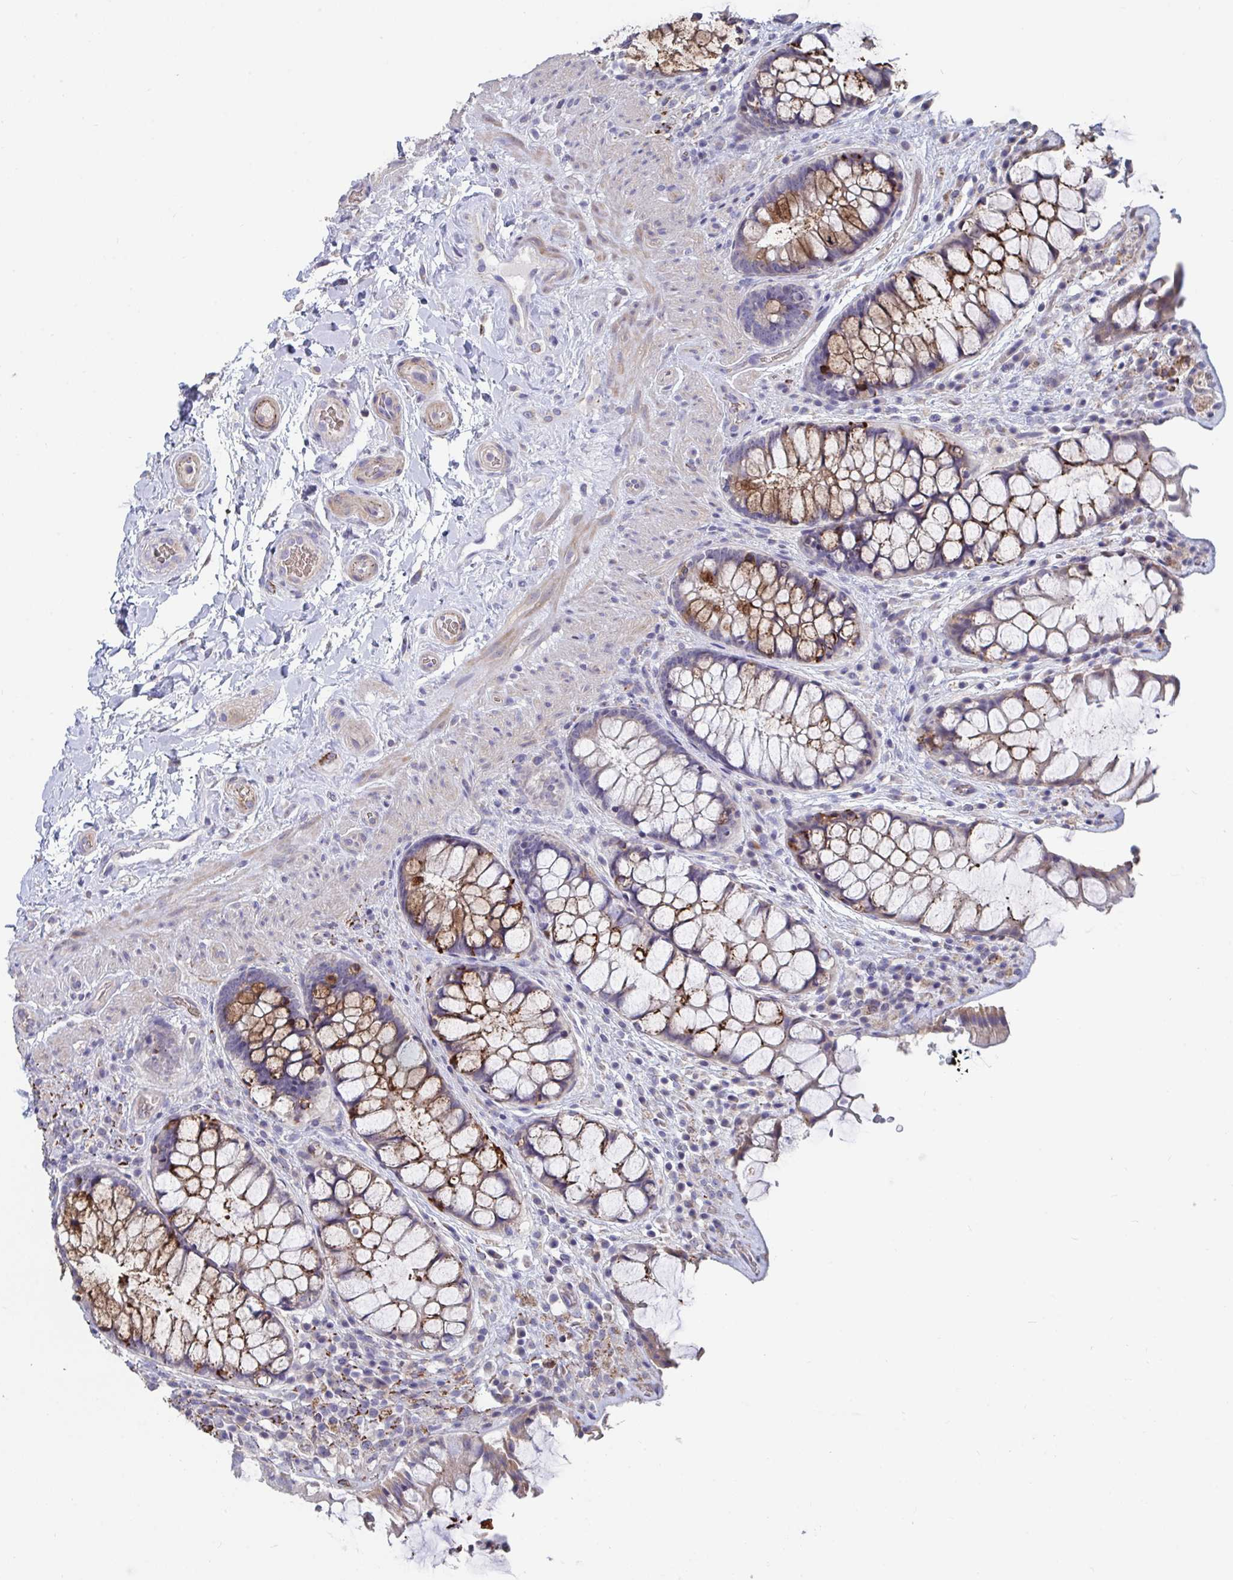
{"staining": {"intensity": "strong", "quantity": "25%-75%", "location": "cytoplasmic/membranous"}, "tissue": "rectum", "cell_type": "Glandular cells", "image_type": "normal", "snomed": [{"axis": "morphology", "description": "Normal tissue, NOS"}, {"axis": "topography", "description": "Rectum"}], "caption": "Glandular cells demonstrate strong cytoplasmic/membranous staining in about 25%-75% of cells in unremarkable rectum. The staining was performed using DAB to visualize the protein expression in brown, while the nuclei were stained in blue with hematoxylin (Magnification: 20x).", "gene": "FAM156A", "patient": {"sex": "female", "age": 58}}